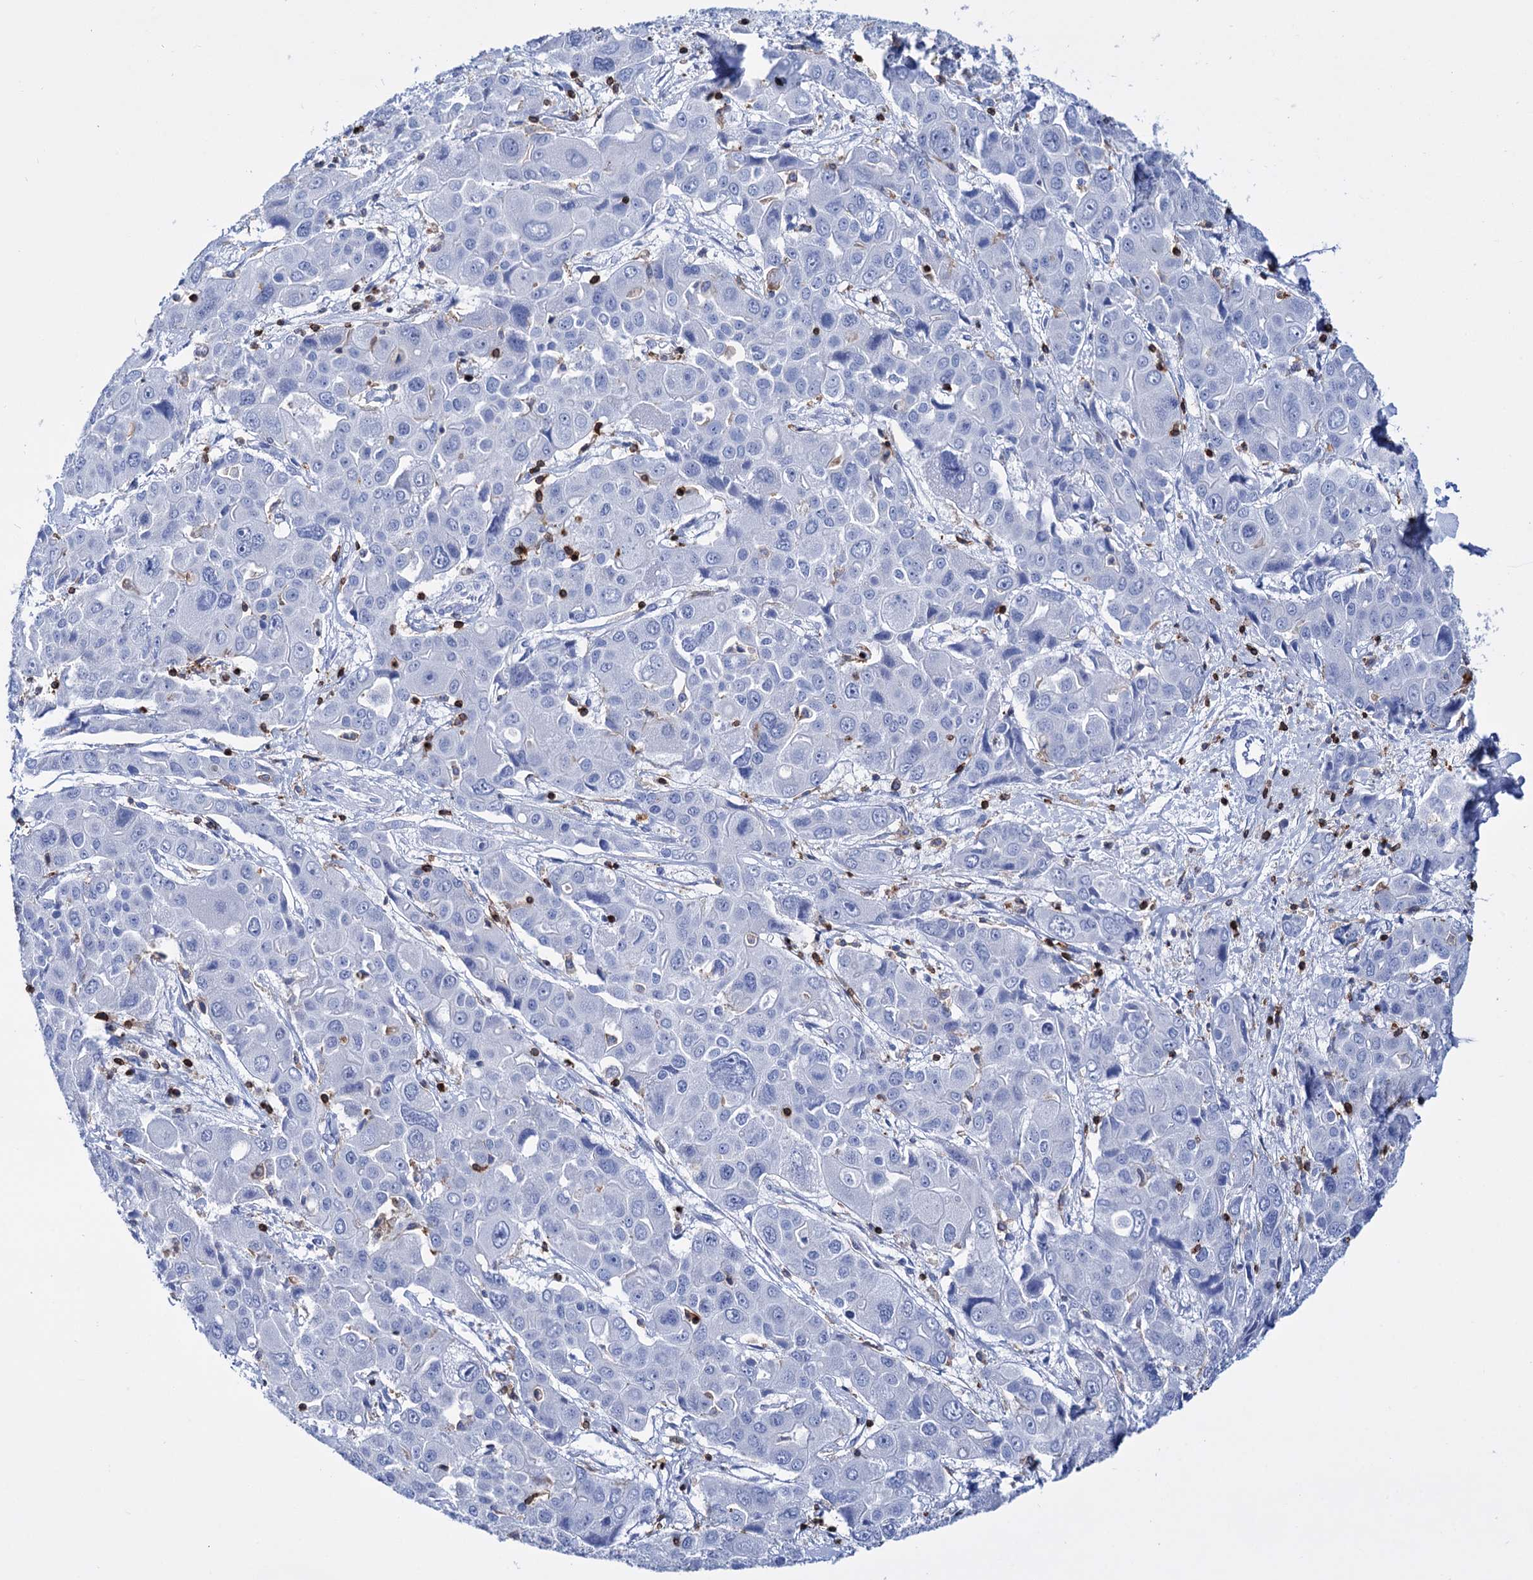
{"staining": {"intensity": "negative", "quantity": "none", "location": "none"}, "tissue": "liver cancer", "cell_type": "Tumor cells", "image_type": "cancer", "snomed": [{"axis": "morphology", "description": "Cholangiocarcinoma"}, {"axis": "topography", "description": "Liver"}], "caption": "Tumor cells are negative for protein expression in human liver cholangiocarcinoma.", "gene": "DEF6", "patient": {"sex": "male", "age": 67}}